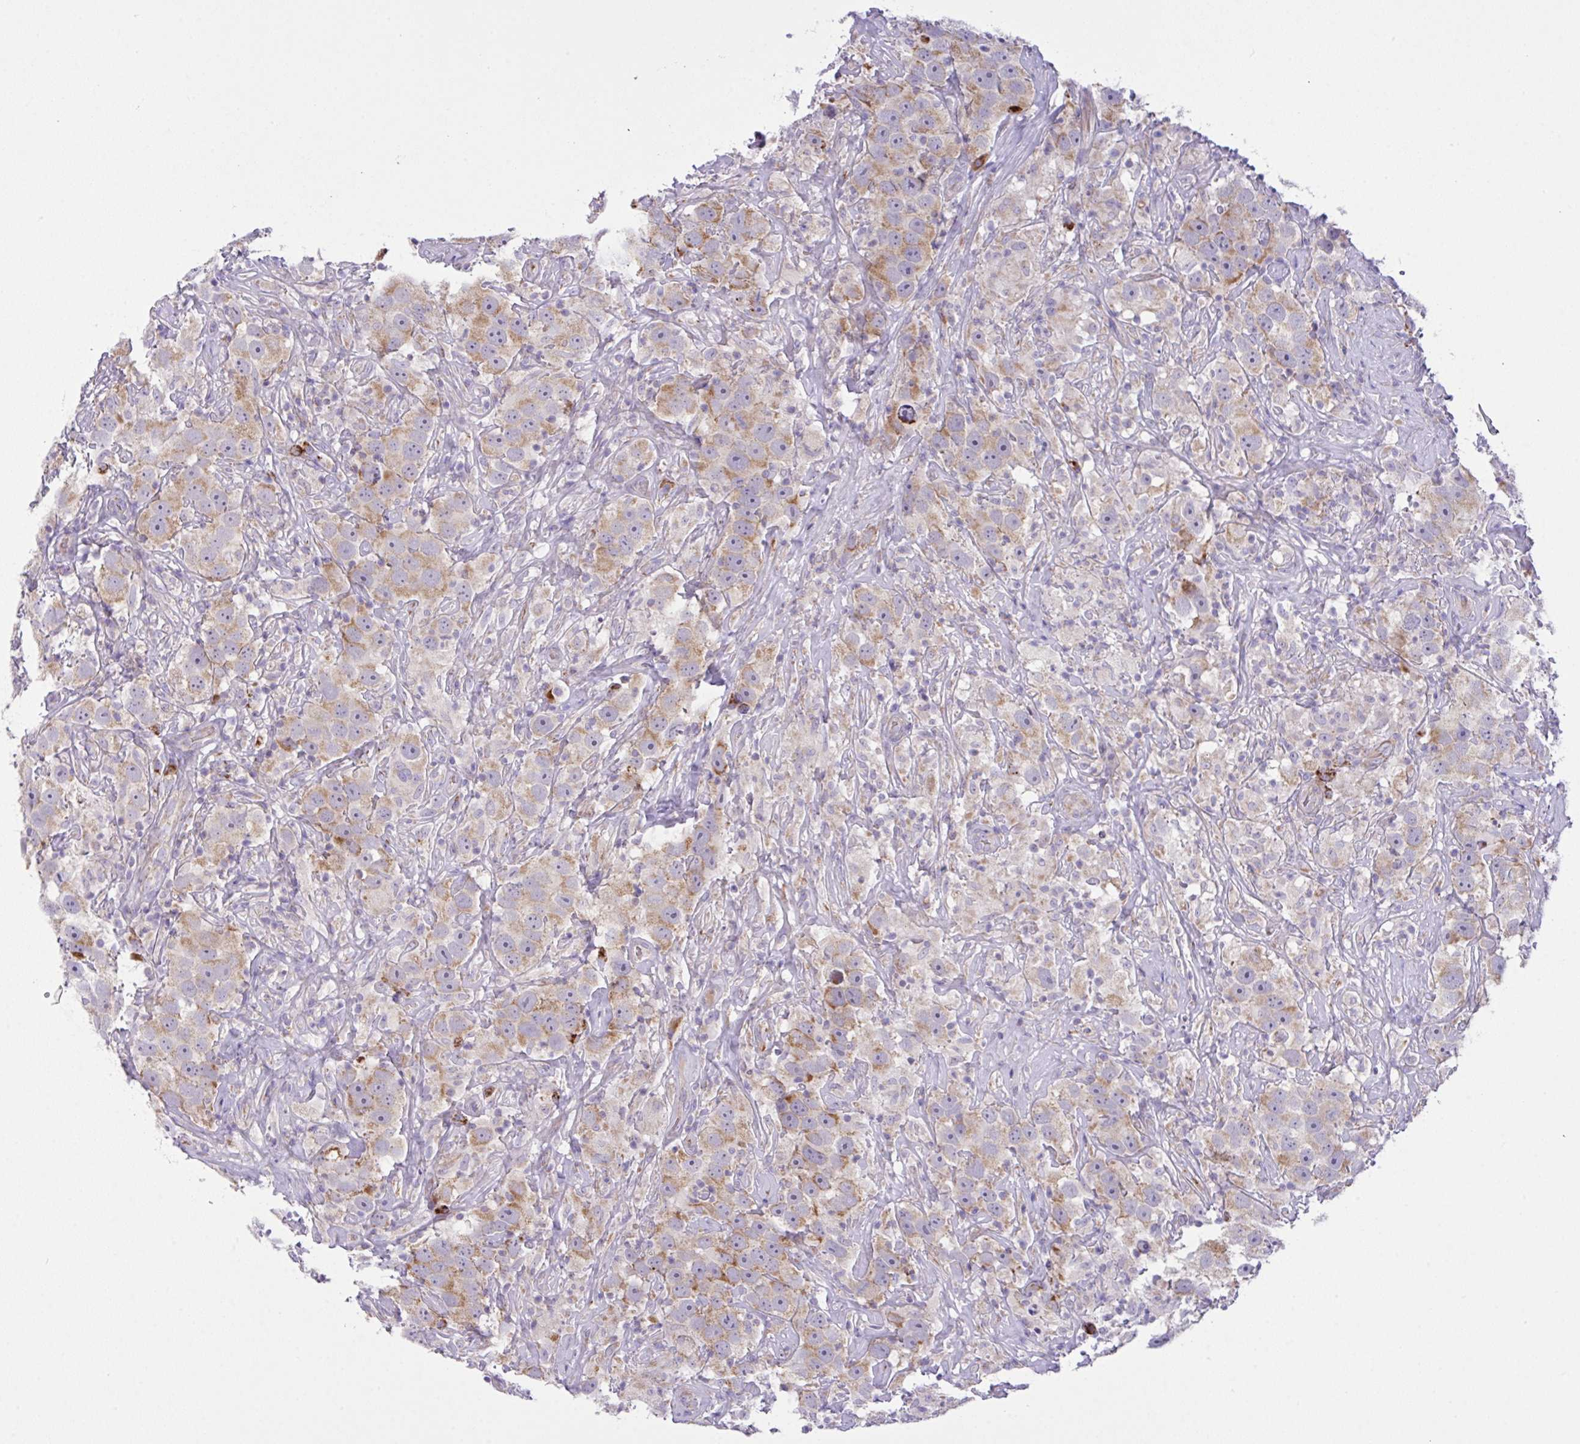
{"staining": {"intensity": "moderate", "quantity": ">75%", "location": "cytoplasmic/membranous"}, "tissue": "testis cancer", "cell_type": "Tumor cells", "image_type": "cancer", "snomed": [{"axis": "morphology", "description": "Seminoma, NOS"}, {"axis": "topography", "description": "Testis"}], "caption": "Immunohistochemical staining of testis seminoma demonstrates moderate cytoplasmic/membranous protein staining in about >75% of tumor cells.", "gene": "CHDH", "patient": {"sex": "male", "age": 49}}